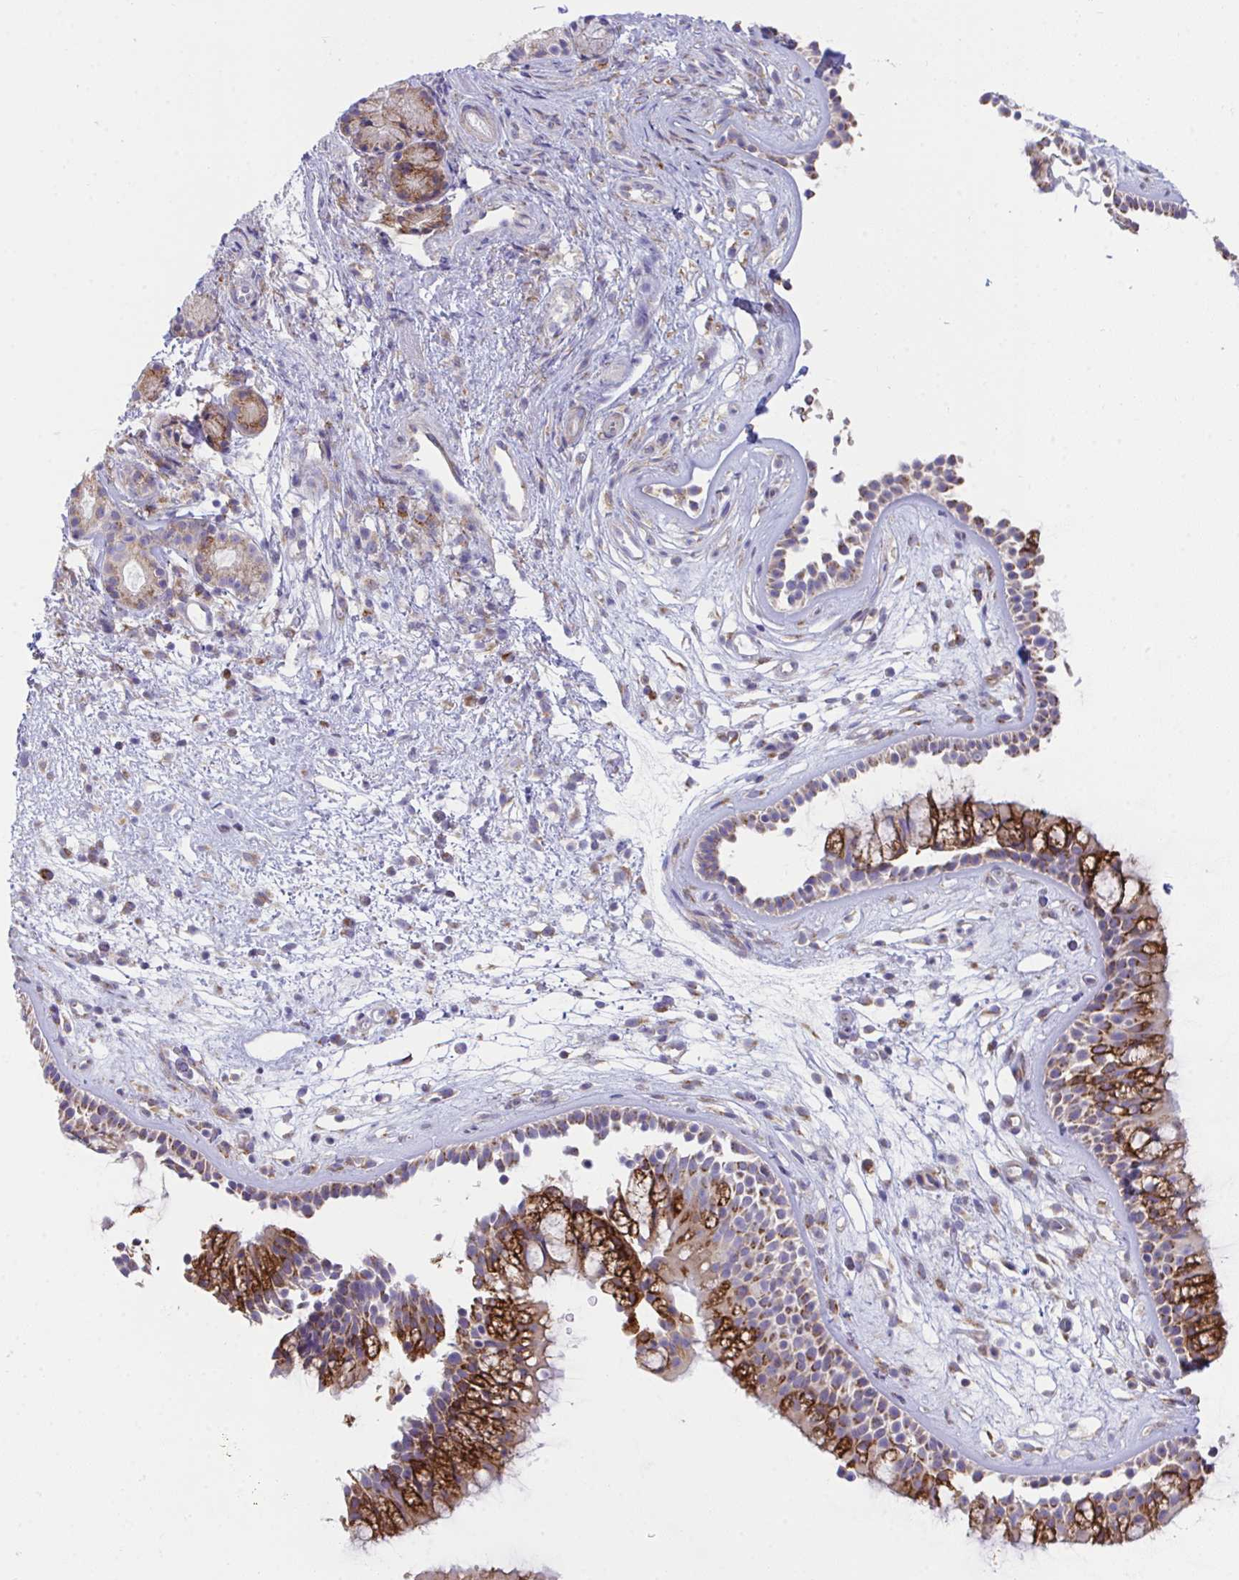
{"staining": {"intensity": "strong", "quantity": "25%-75%", "location": "cytoplasmic/membranous"}, "tissue": "nasopharynx", "cell_type": "Respiratory epithelial cells", "image_type": "normal", "snomed": [{"axis": "morphology", "description": "Normal tissue, NOS"}, {"axis": "topography", "description": "Nasopharynx"}], "caption": "Respiratory epithelial cells display high levels of strong cytoplasmic/membranous positivity in approximately 25%-75% of cells in benign nasopharynx.", "gene": "MIA3", "patient": {"sex": "female", "age": 70}}